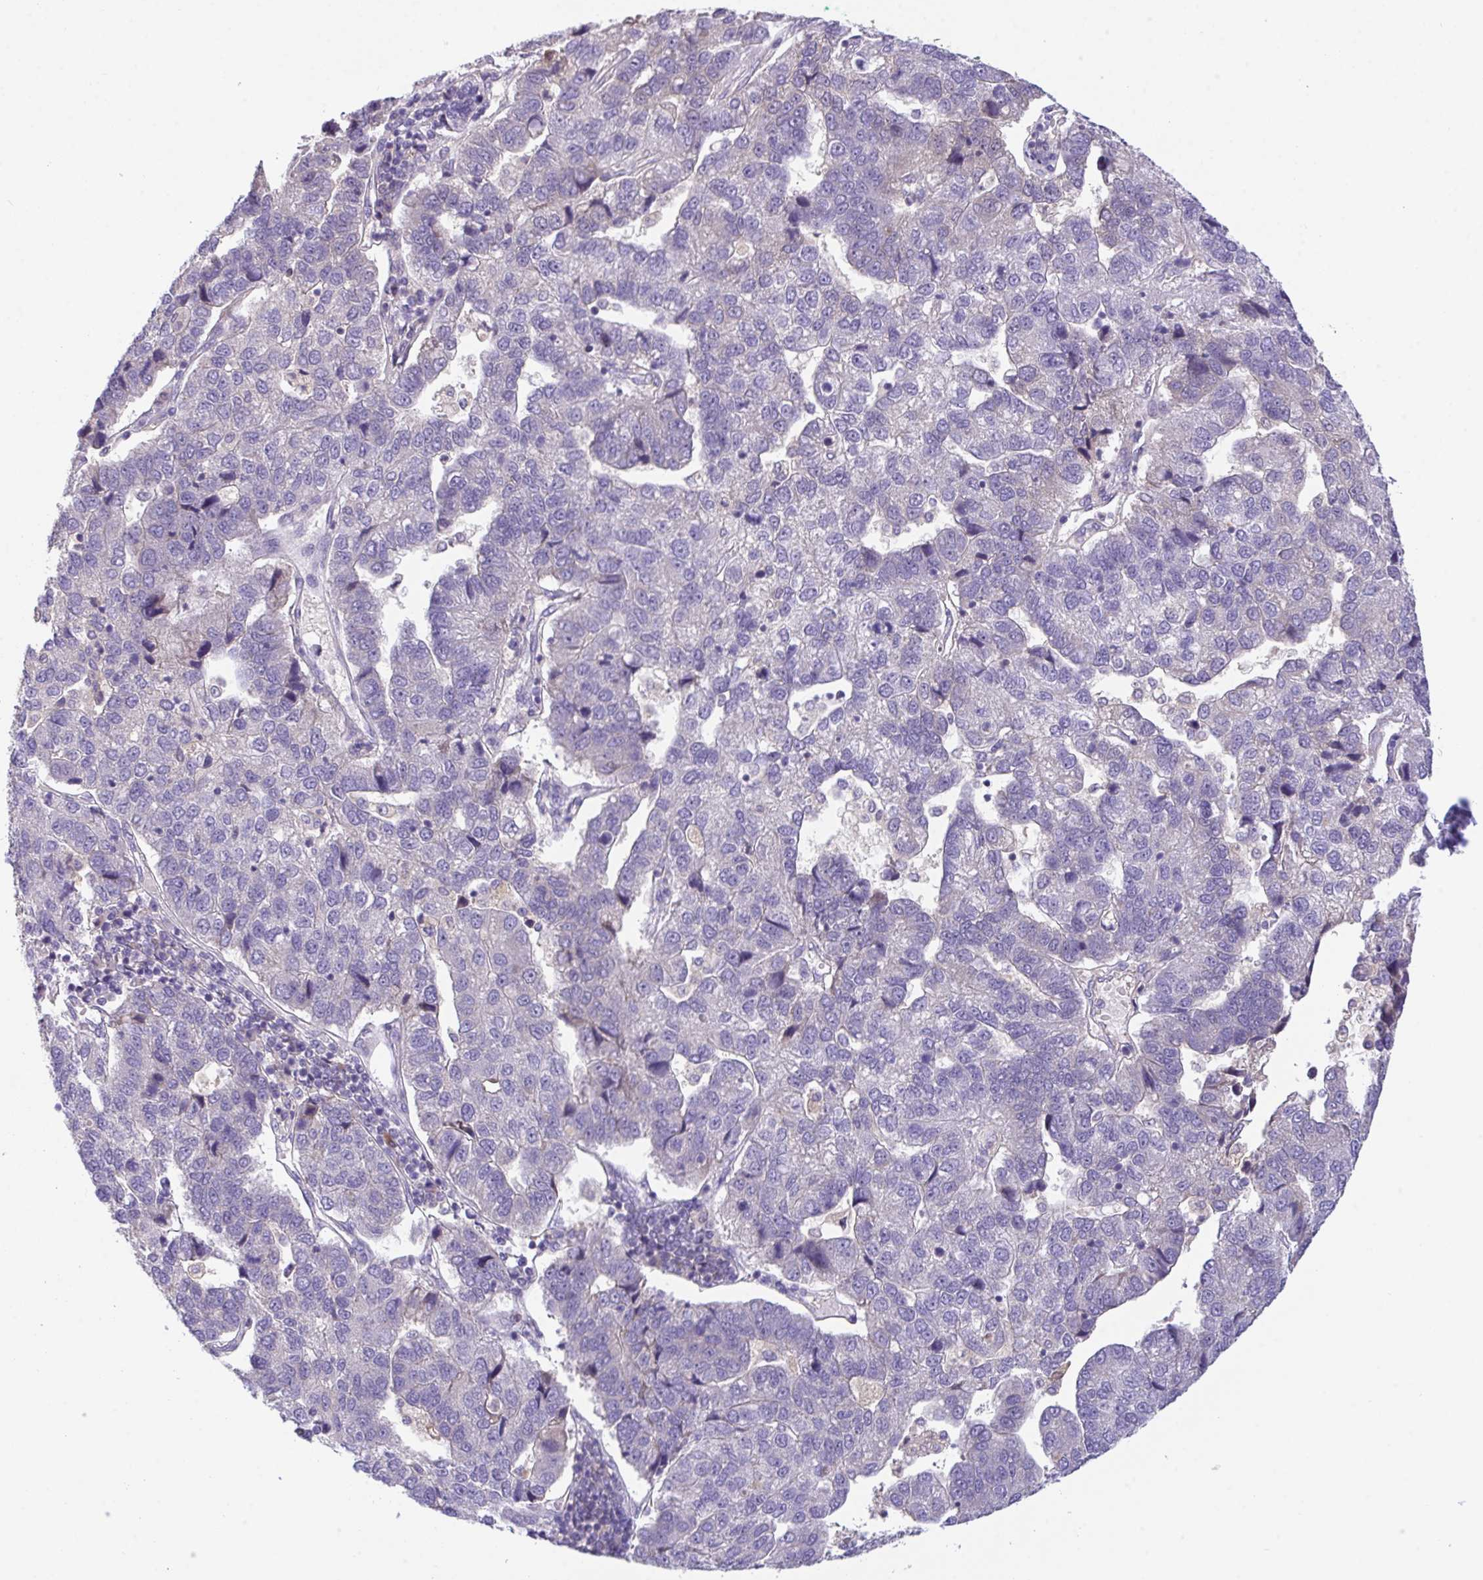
{"staining": {"intensity": "weak", "quantity": "<25%", "location": "cytoplasmic/membranous"}, "tissue": "pancreatic cancer", "cell_type": "Tumor cells", "image_type": "cancer", "snomed": [{"axis": "morphology", "description": "Adenocarcinoma, NOS"}, {"axis": "topography", "description": "Pancreas"}], "caption": "Photomicrograph shows no protein staining in tumor cells of adenocarcinoma (pancreatic) tissue.", "gene": "ZNF581", "patient": {"sex": "female", "age": 61}}